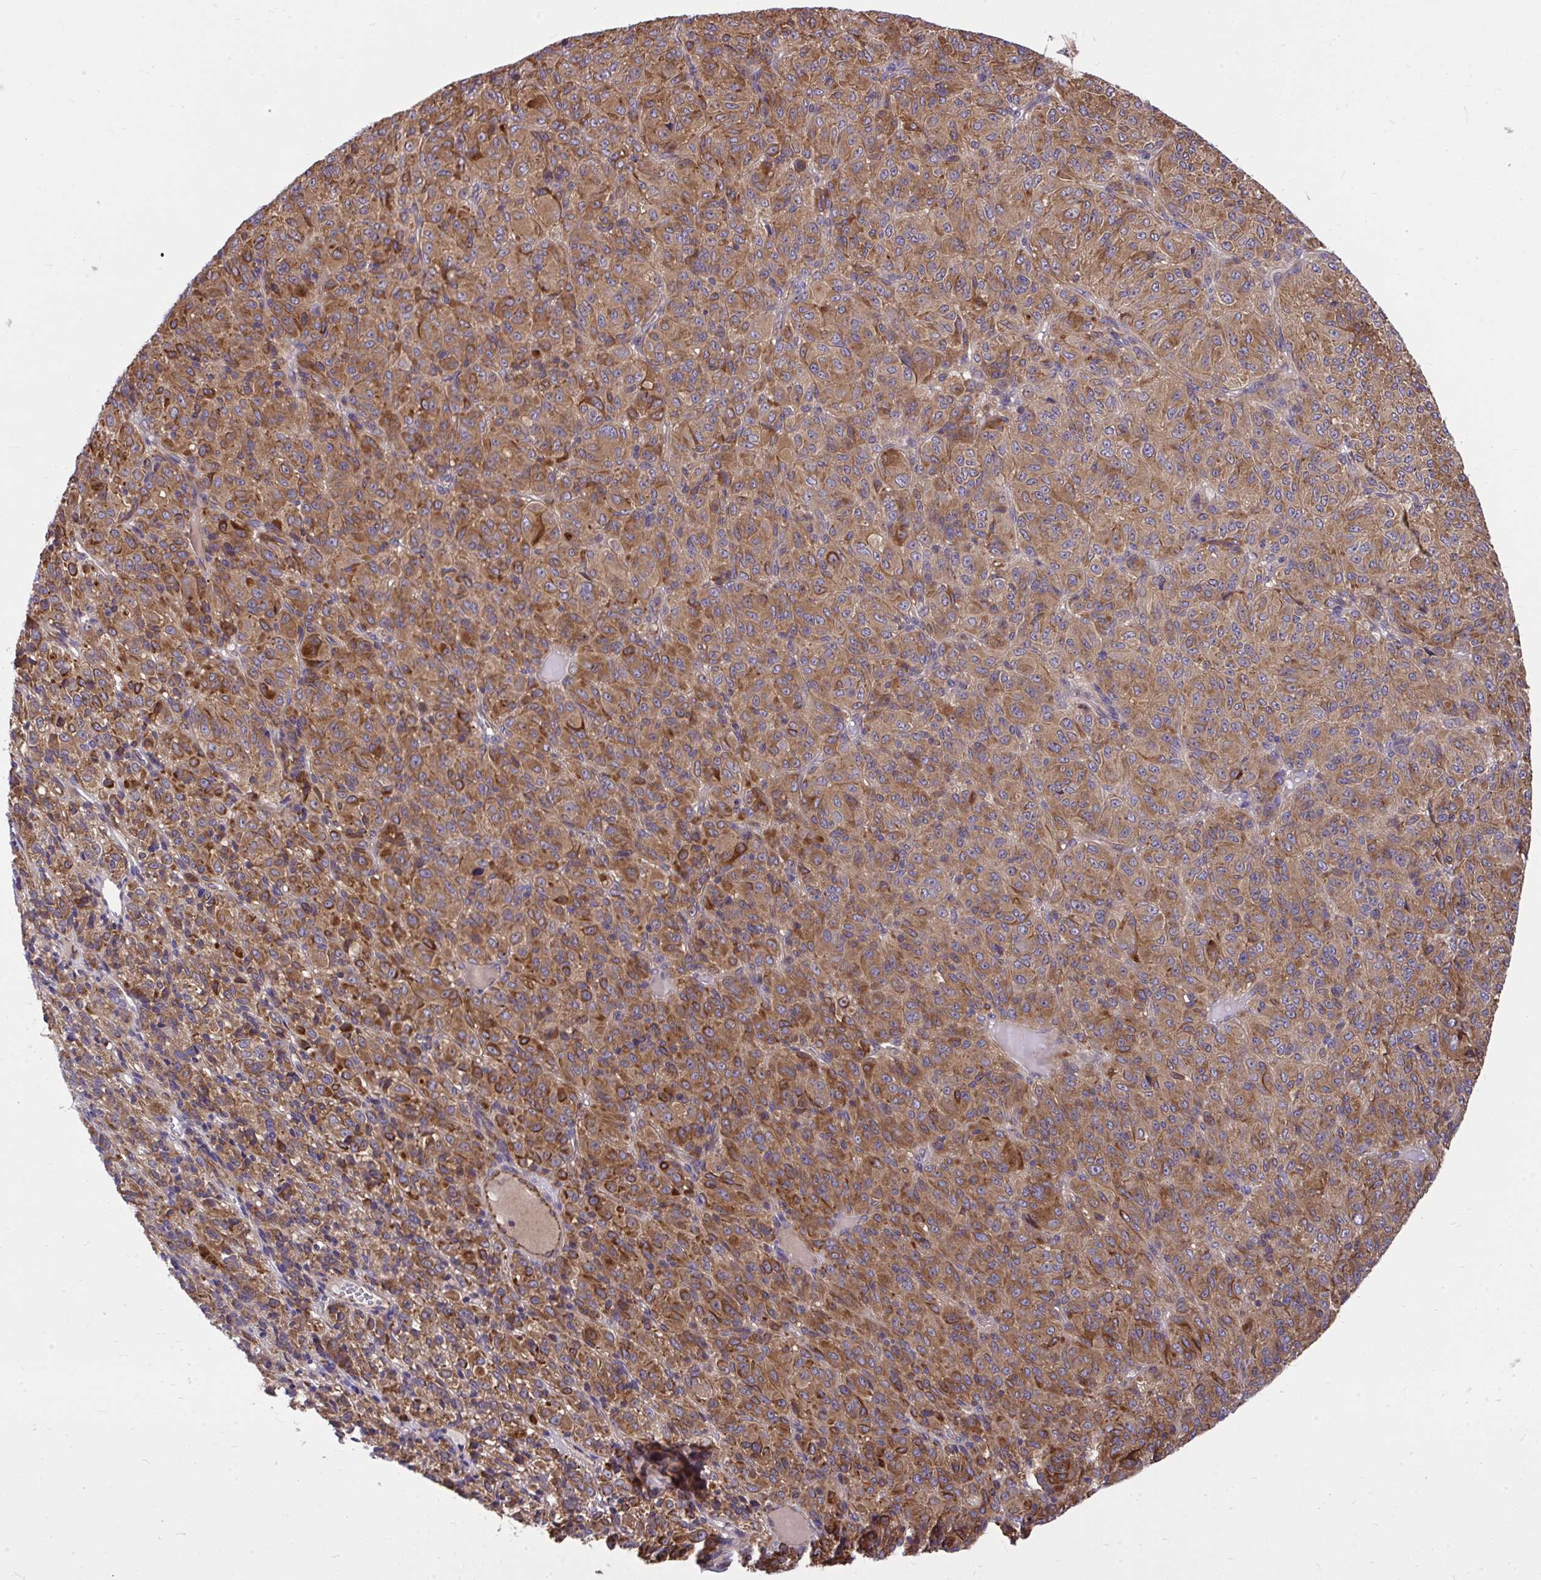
{"staining": {"intensity": "moderate", "quantity": ">75%", "location": "cytoplasmic/membranous"}, "tissue": "melanoma", "cell_type": "Tumor cells", "image_type": "cancer", "snomed": [{"axis": "morphology", "description": "Malignant melanoma, Metastatic site"}, {"axis": "topography", "description": "Brain"}], "caption": "Melanoma was stained to show a protein in brown. There is medium levels of moderate cytoplasmic/membranous staining in about >75% of tumor cells.", "gene": "PAIP2", "patient": {"sex": "female", "age": 56}}